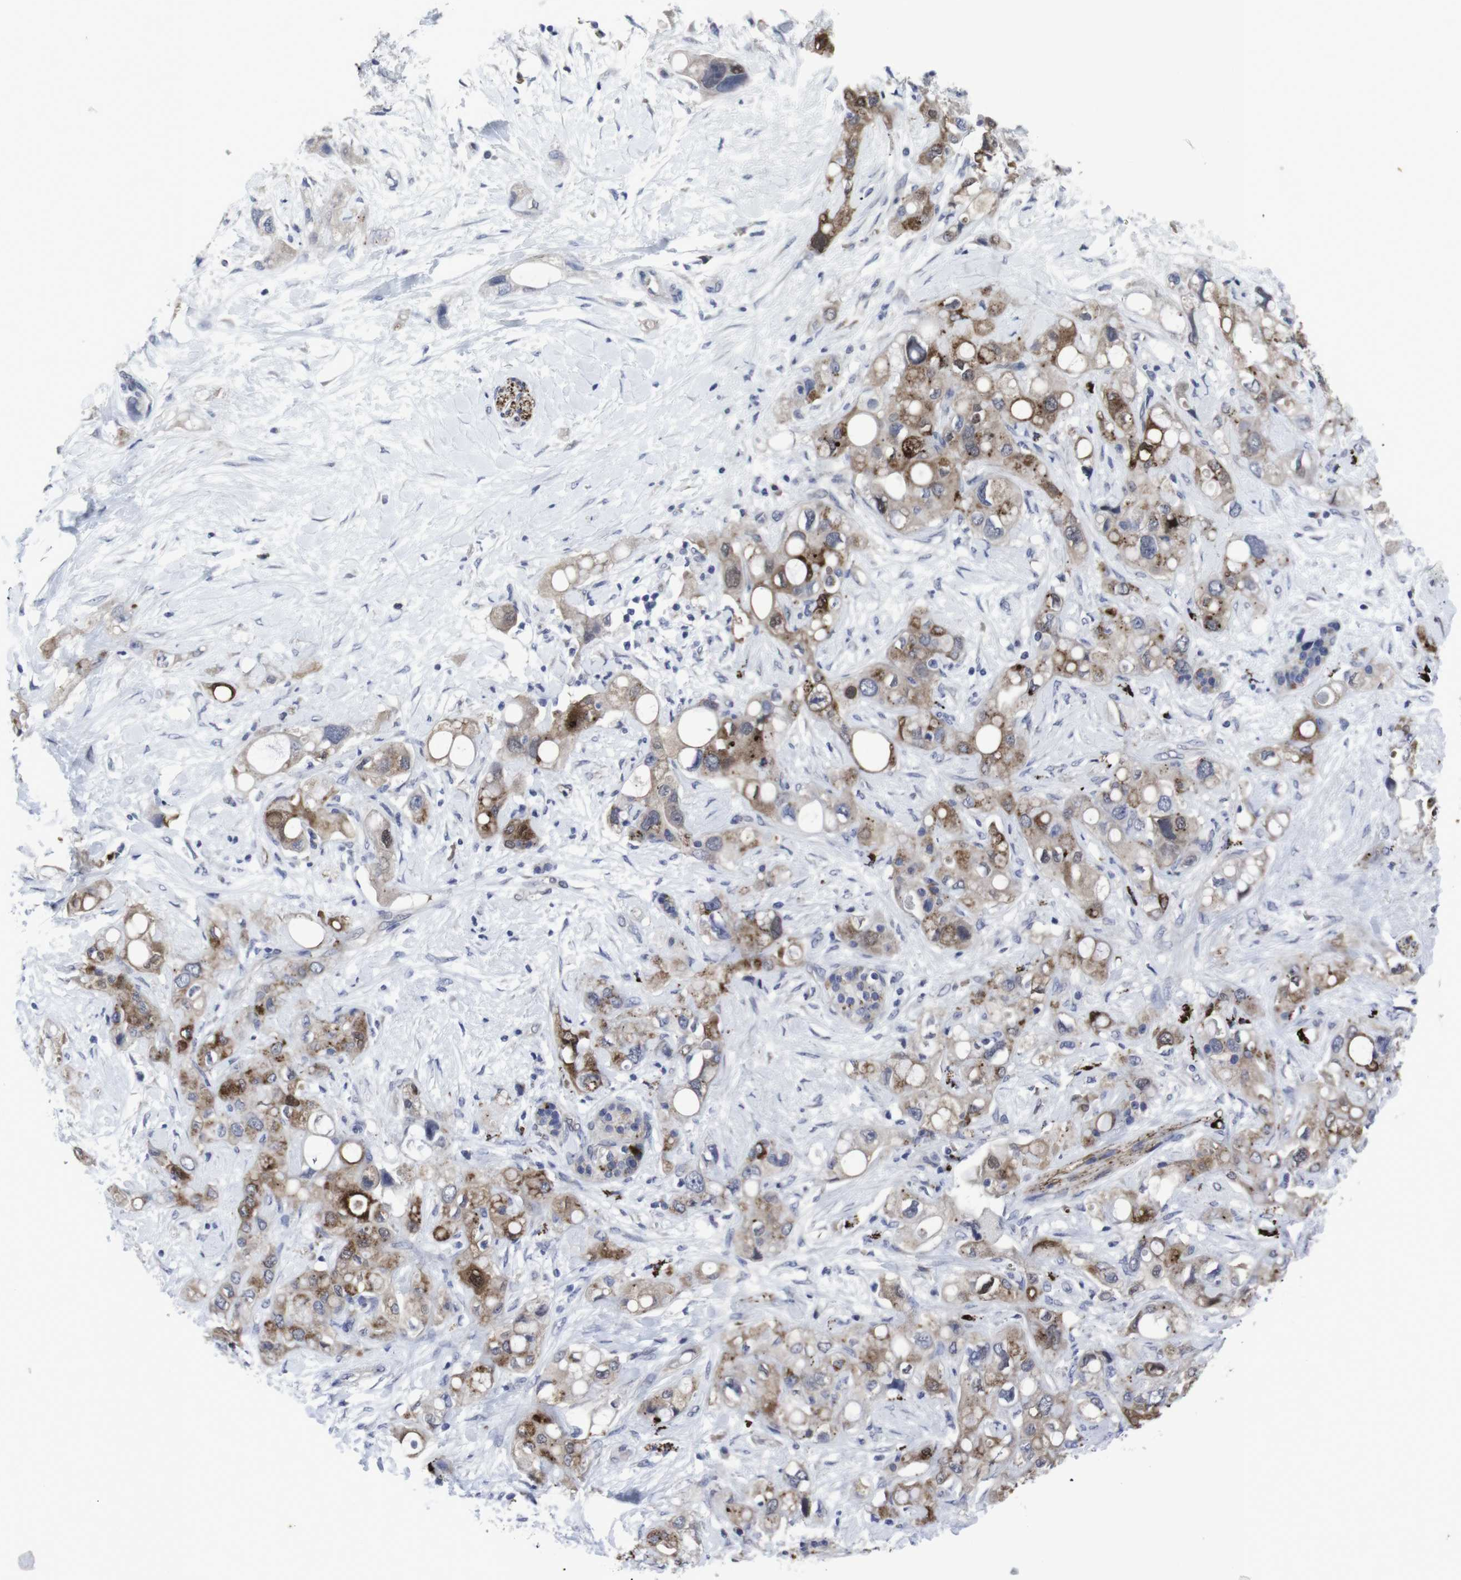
{"staining": {"intensity": "moderate", "quantity": ">75%", "location": "cytoplasmic/membranous"}, "tissue": "pancreatic cancer", "cell_type": "Tumor cells", "image_type": "cancer", "snomed": [{"axis": "morphology", "description": "Adenocarcinoma, NOS"}, {"axis": "topography", "description": "Pancreas"}], "caption": "Immunohistochemistry image of neoplastic tissue: pancreatic cancer stained using immunohistochemistry (IHC) displays medium levels of moderate protein expression localized specifically in the cytoplasmic/membranous of tumor cells, appearing as a cytoplasmic/membranous brown color.", "gene": "SNCG", "patient": {"sex": "female", "age": 56}}